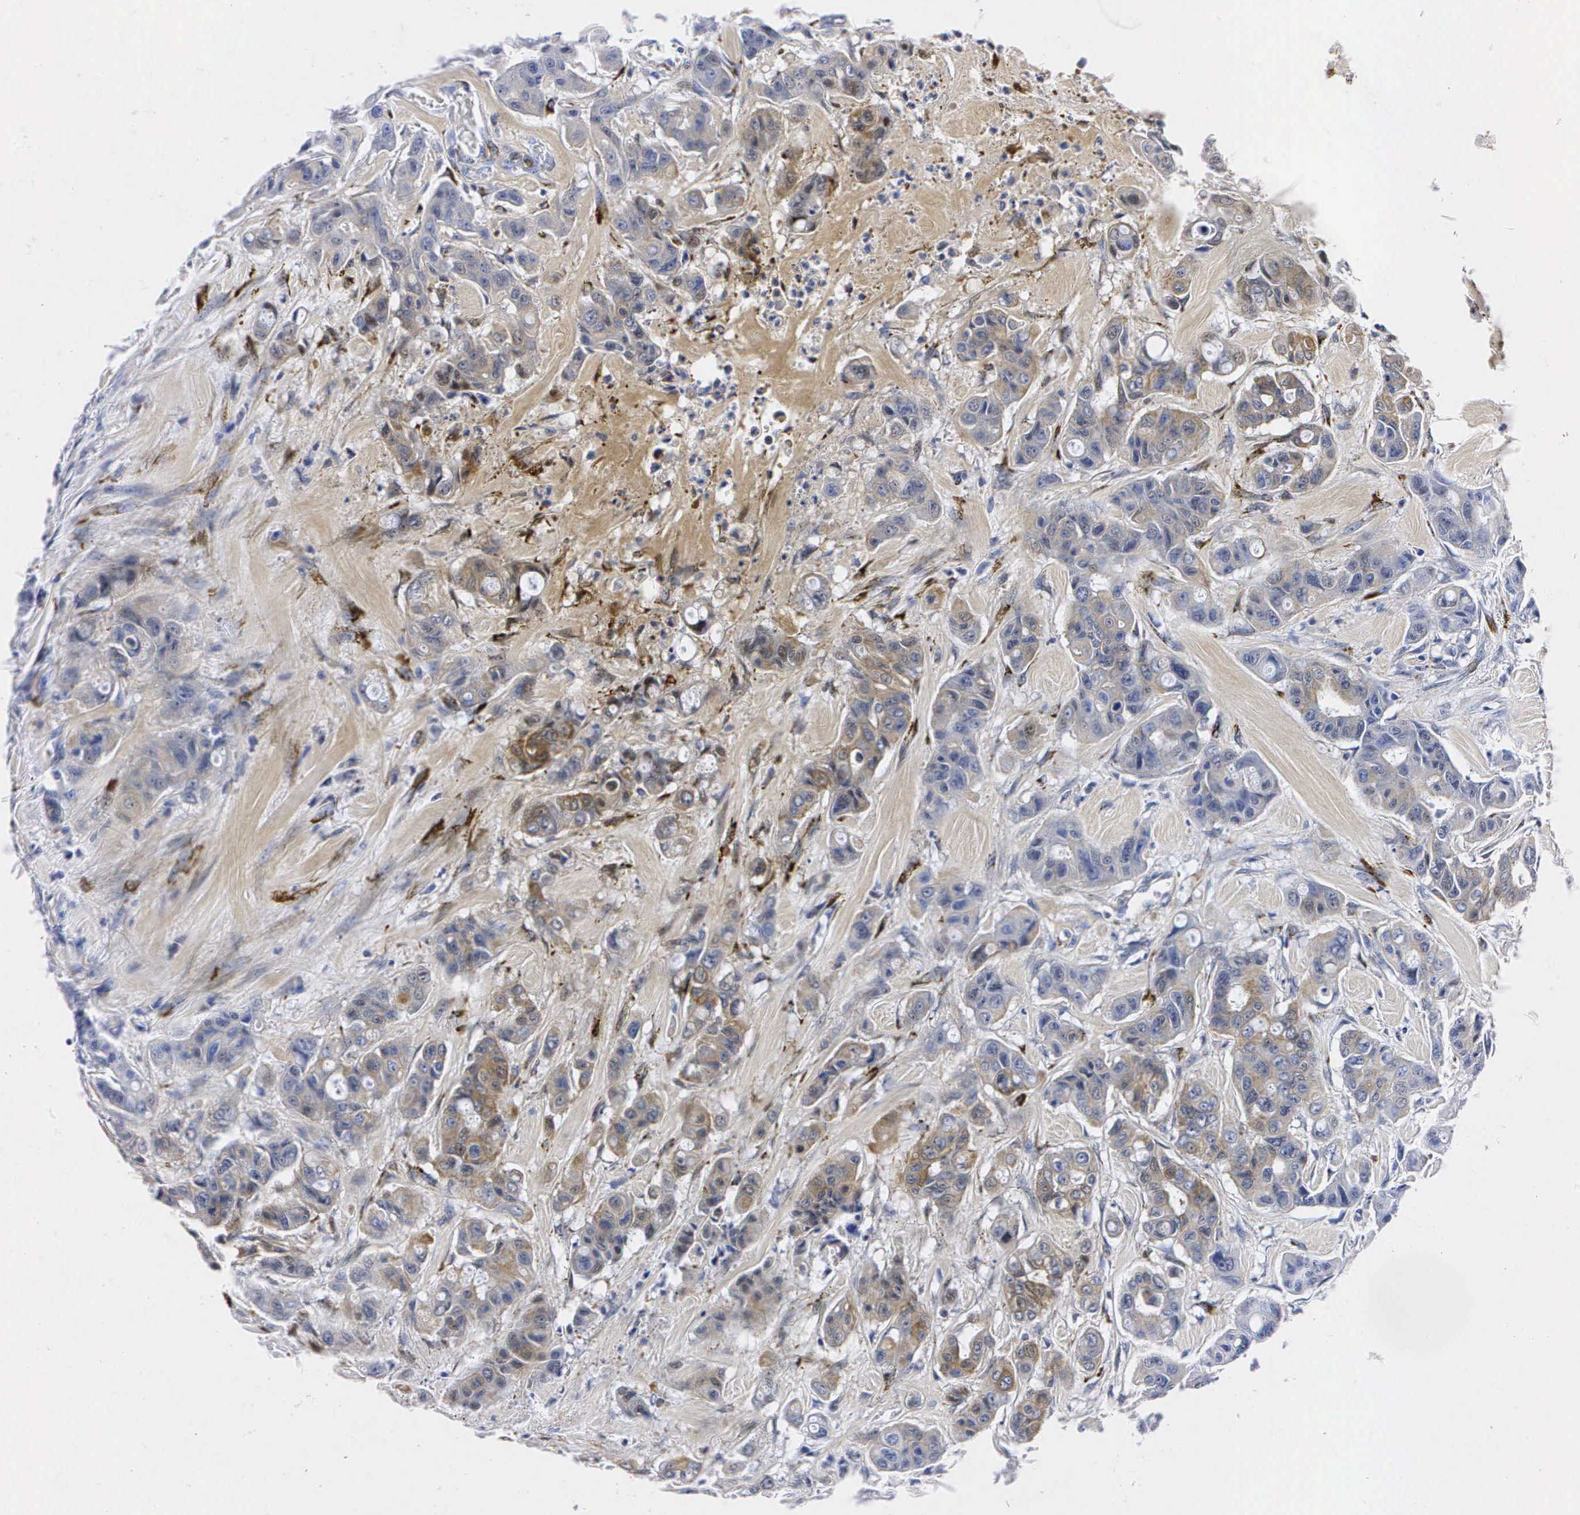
{"staining": {"intensity": "weak", "quantity": "<25%", "location": "cytoplasmic/membranous"}, "tissue": "colorectal cancer", "cell_type": "Tumor cells", "image_type": "cancer", "snomed": [{"axis": "morphology", "description": "Adenocarcinoma, NOS"}, {"axis": "topography", "description": "Colon"}], "caption": "A micrograph of colorectal adenocarcinoma stained for a protein reveals no brown staining in tumor cells.", "gene": "ENO2", "patient": {"sex": "female", "age": 70}}